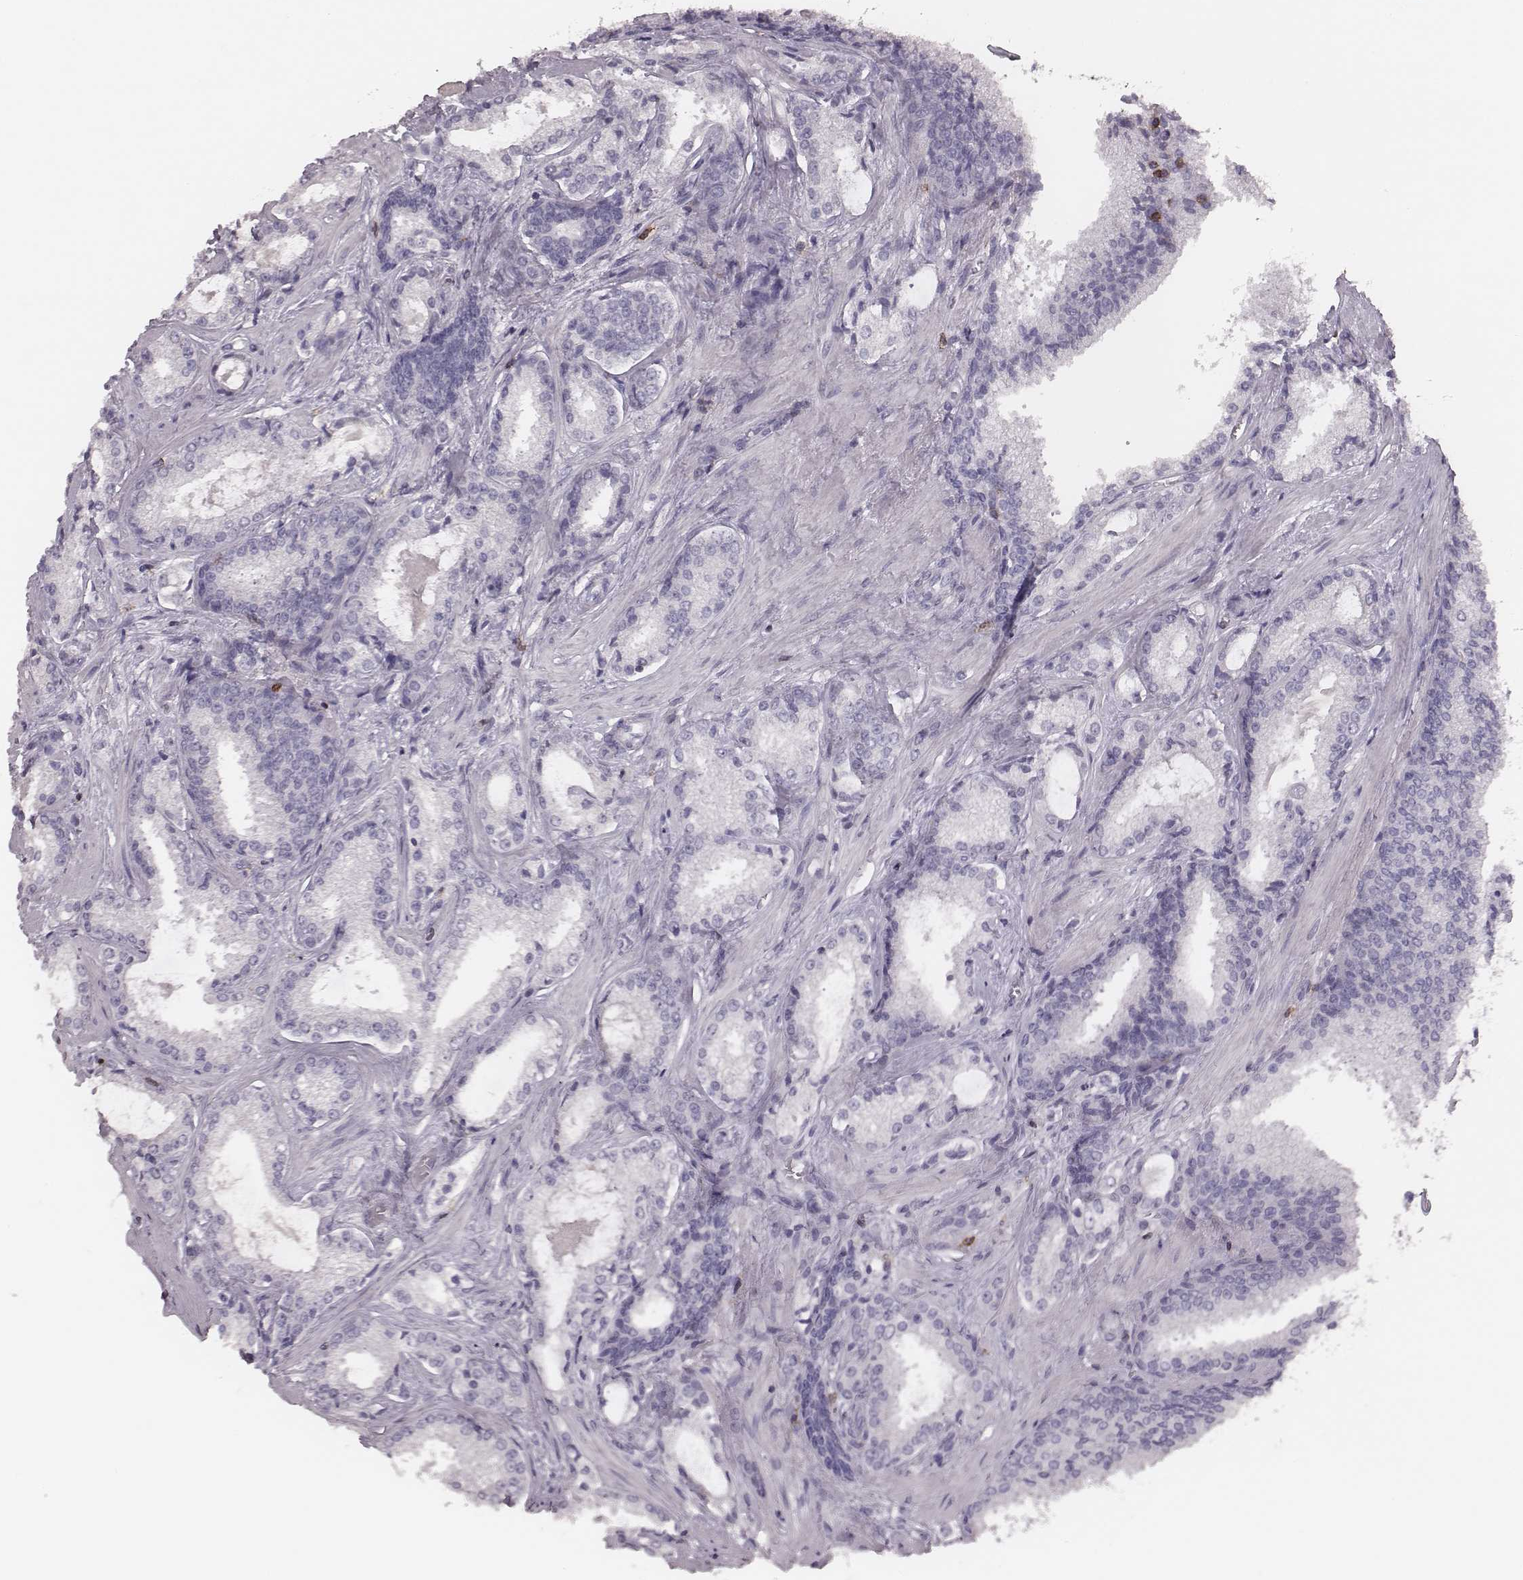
{"staining": {"intensity": "negative", "quantity": "none", "location": "none"}, "tissue": "prostate cancer", "cell_type": "Tumor cells", "image_type": "cancer", "snomed": [{"axis": "morphology", "description": "Adenocarcinoma, Low grade"}, {"axis": "topography", "description": "Prostate"}], "caption": "Immunohistochemical staining of human prostate adenocarcinoma (low-grade) demonstrates no significant positivity in tumor cells. (DAB immunohistochemistry (IHC), high magnification).", "gene": "PDCD1", "patient": {"sex": "male", "age": 56}}